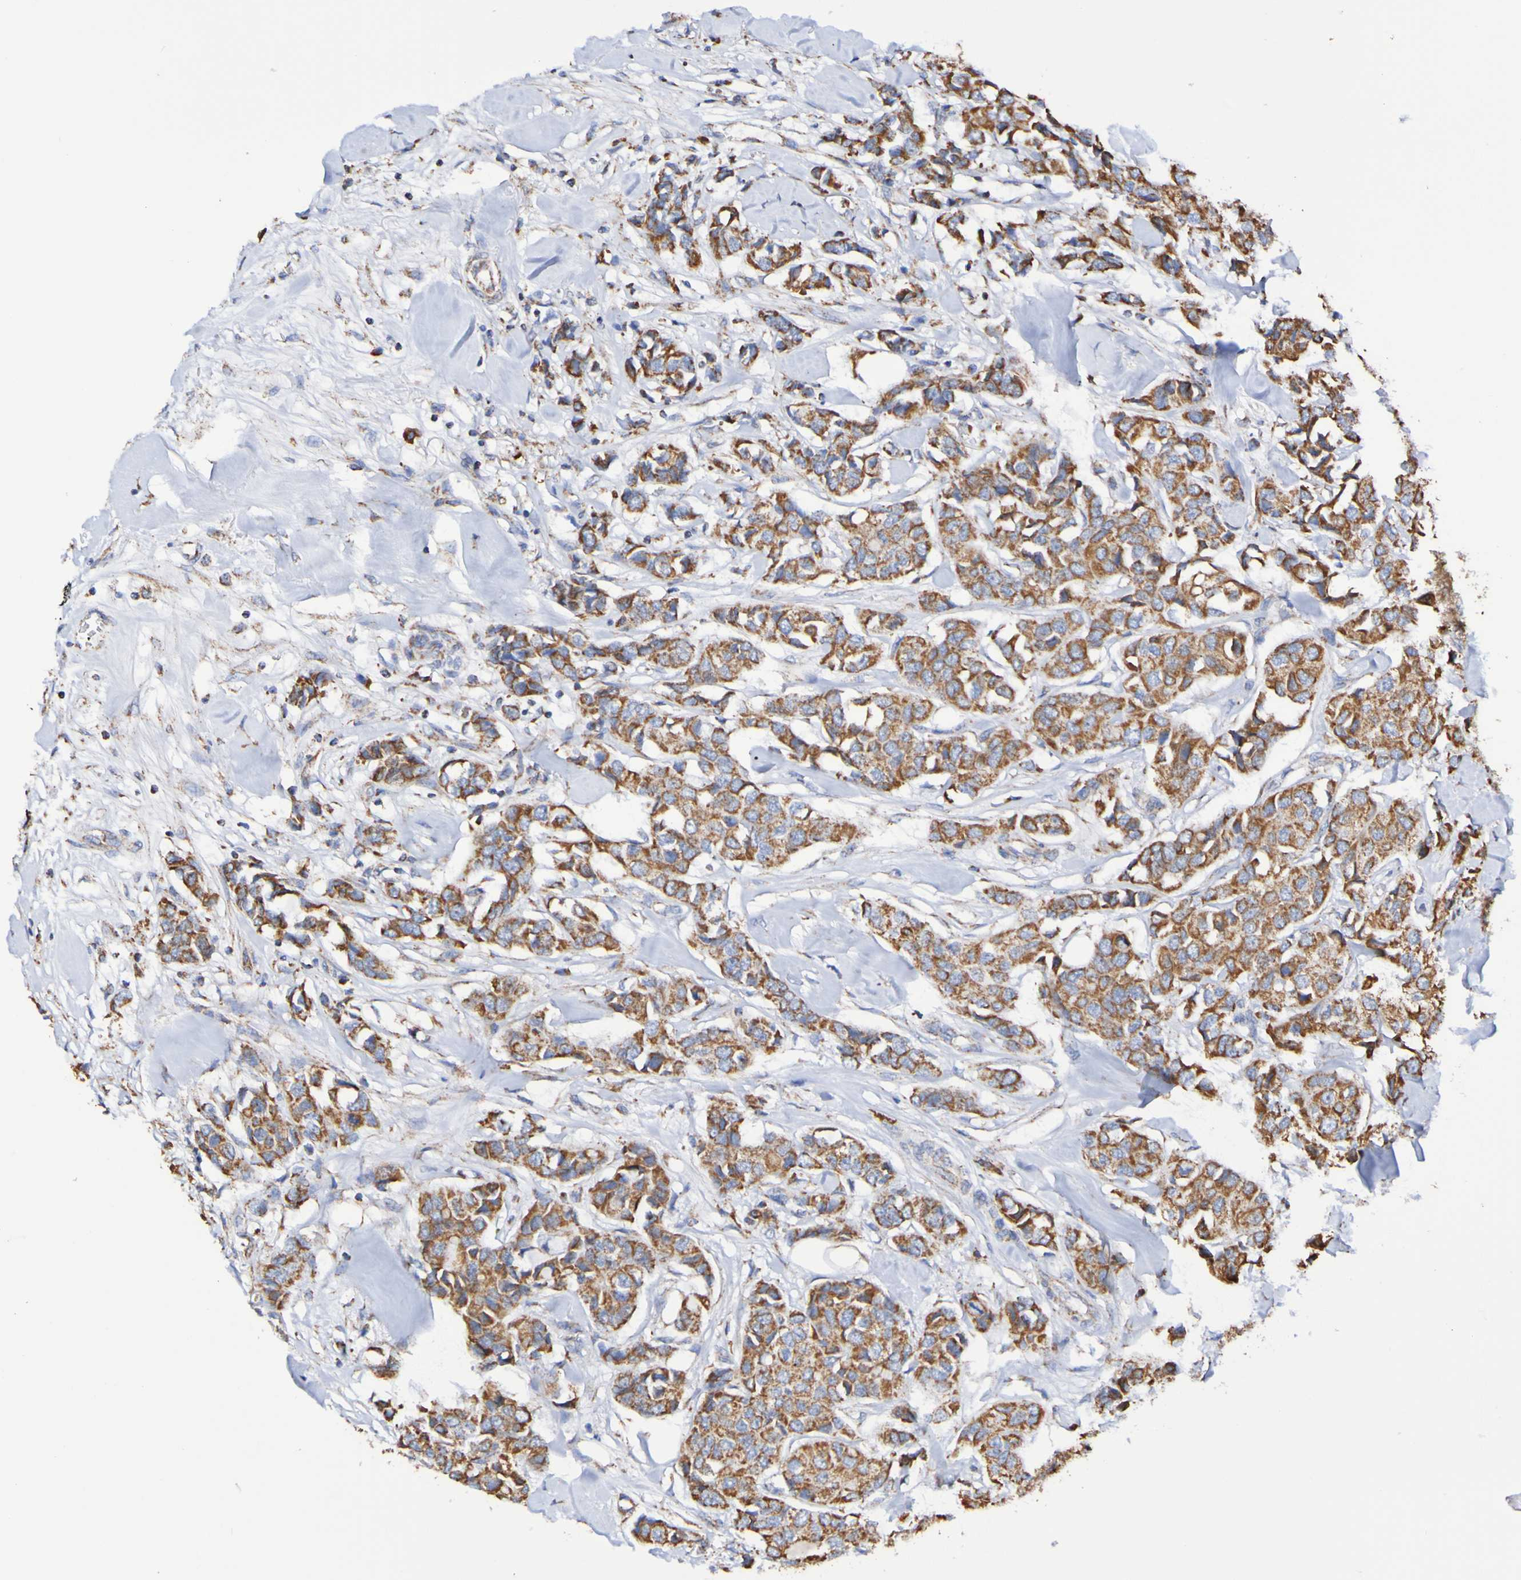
{"staining": {"intensity": "strong", "quantity": ">75%", "location": "cytoplasmic/membranous"}, "tissue": "breast cancer", "cell_type": "Tumor cells", "image_type": "cancer", "snomed": [{"axis": "morphology", "description": "Duct carcinoma"}, {"axis": "topography", "description": "Breast"}], "caption": "Immunohistochemistry histopathology image of breast intraductal carcinoma stained for a protein (brown), which exhibits high levels of strong cytoplasmic/membranous staining in about >75% of tumor cells.", "gene": "IL18R1", "patient": {"sex": "female", "age": 80}}